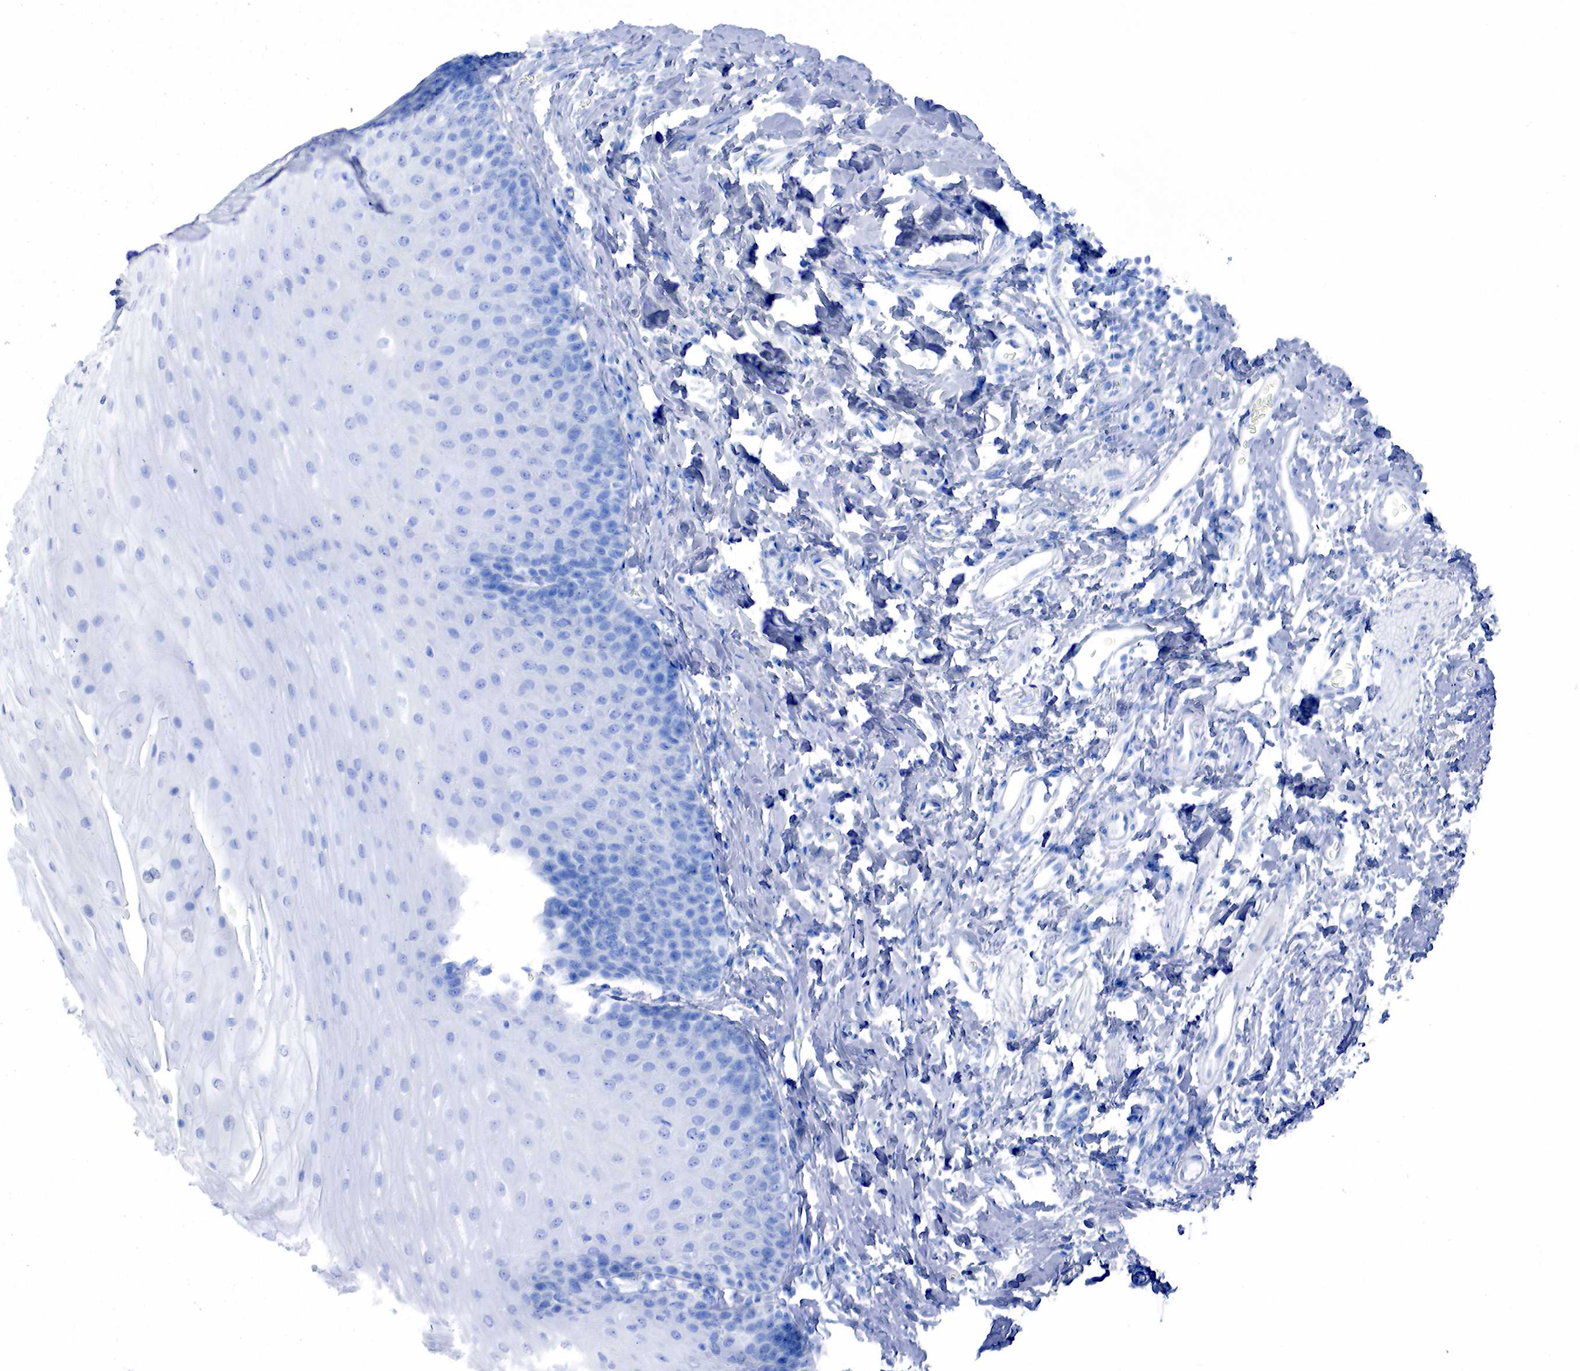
{"staining": {"intensity": "negative", "quantity": "none", "location": "none"}, "tissue": "esophagus", "cell_type": "Squamous epithelial cells", "image_type": "normal", "snomed": [{"axis": "morphology", "description": "Normal tissue, NOS"}, {"axis": "topography", "description": "Esophagus"}], "caption": "The immunohistochemistry (IHC) photomicrograph has no significant expression in squamous epithelial cells of esophagus.", "gene": "PTH", "patient": {"sex": "male", "age": 70}}